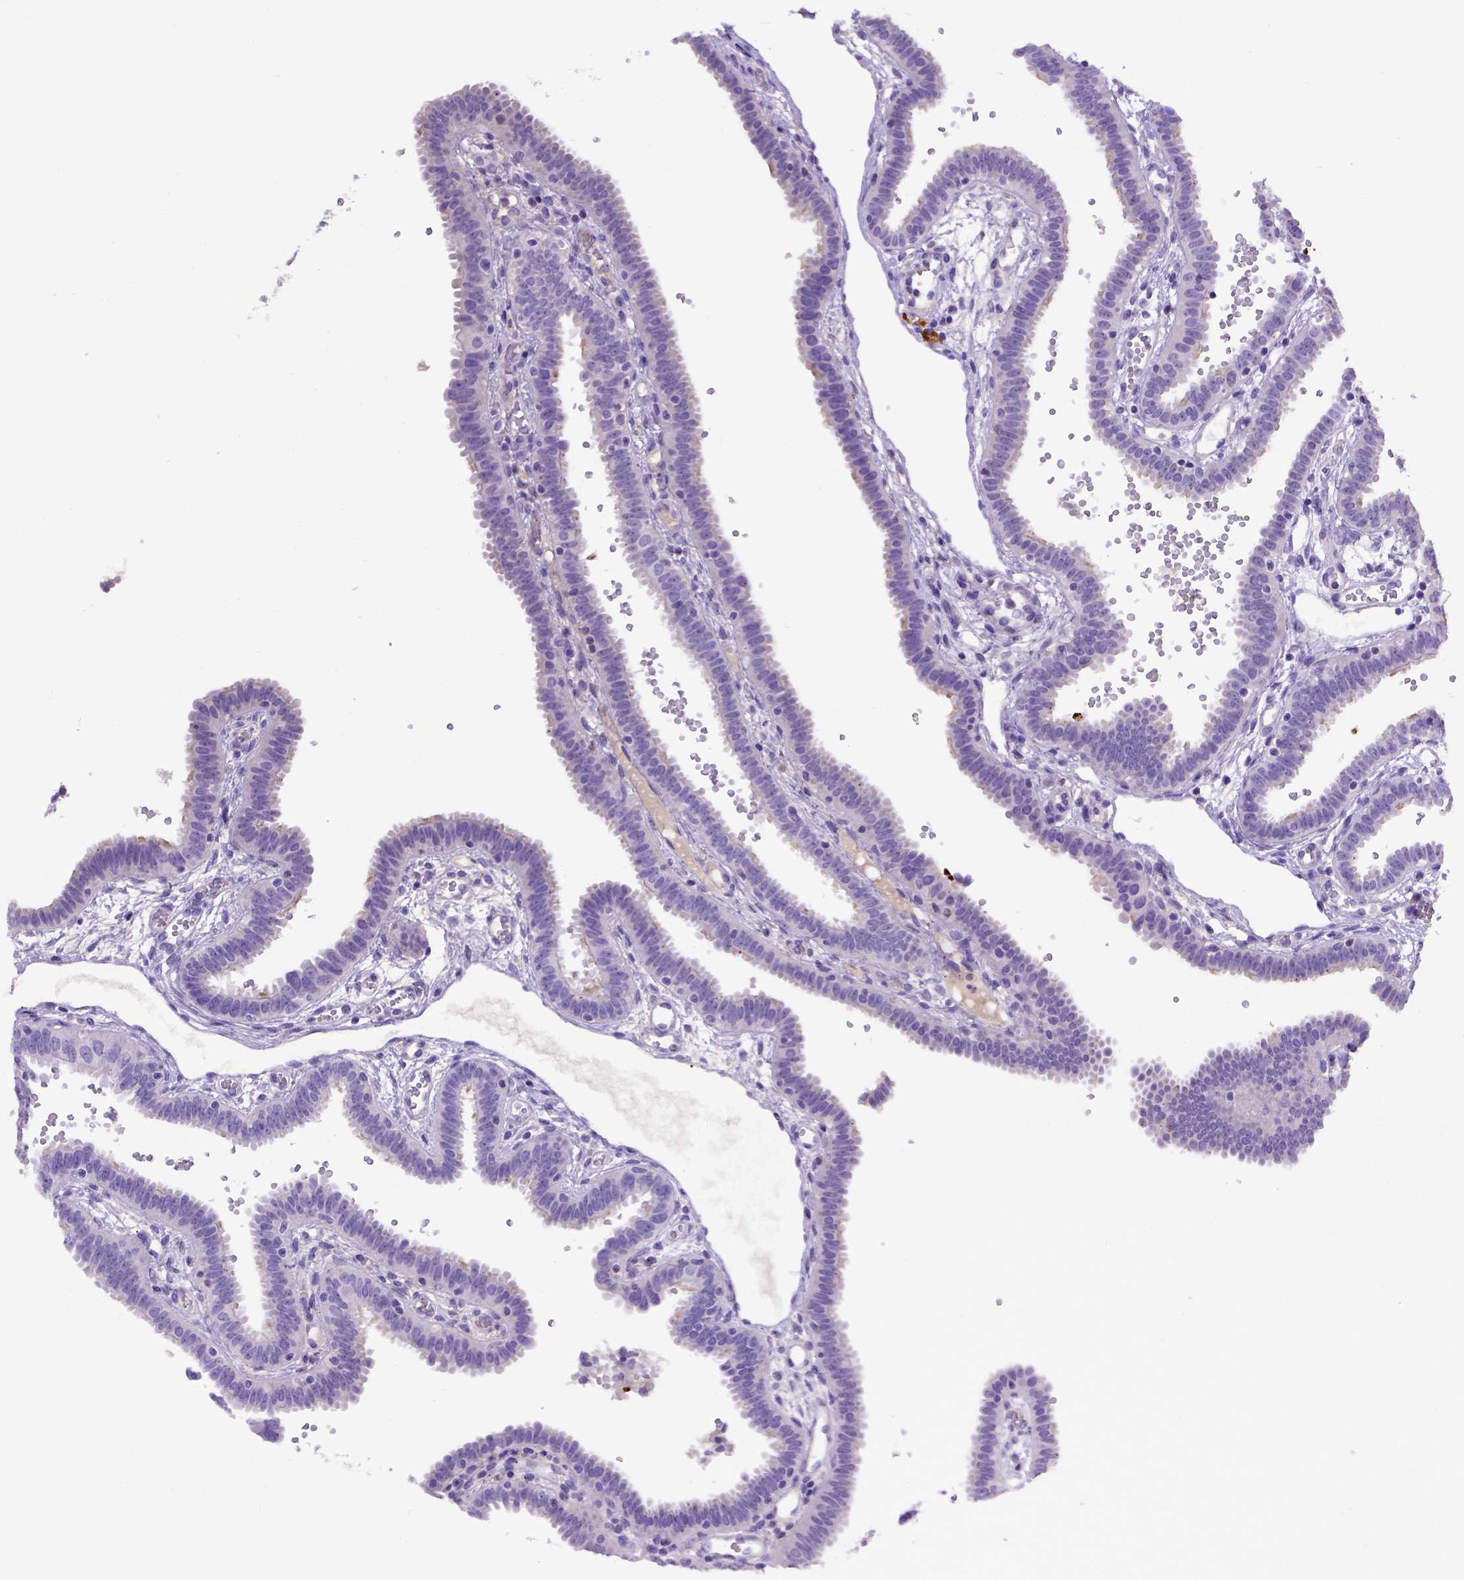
{"staining": {"intensity": "negative", "quantity": "none", "location": "none"}, "tissue": "fallopian tube", "cell_type": "Glandular cells", "image_type": "normal", "snomed": [{"axis": "morphology", "description": "Normal tissue, NOS"}, {"axis": "topography", "description": "Fallopian tube"}], "caption": "DAB immunohistochemical staining of benign fallopian tube exhibits no significant positivity in glandular cells.", "gene": "ADAM12", "patient": {"sex": "female", "age": 37}}